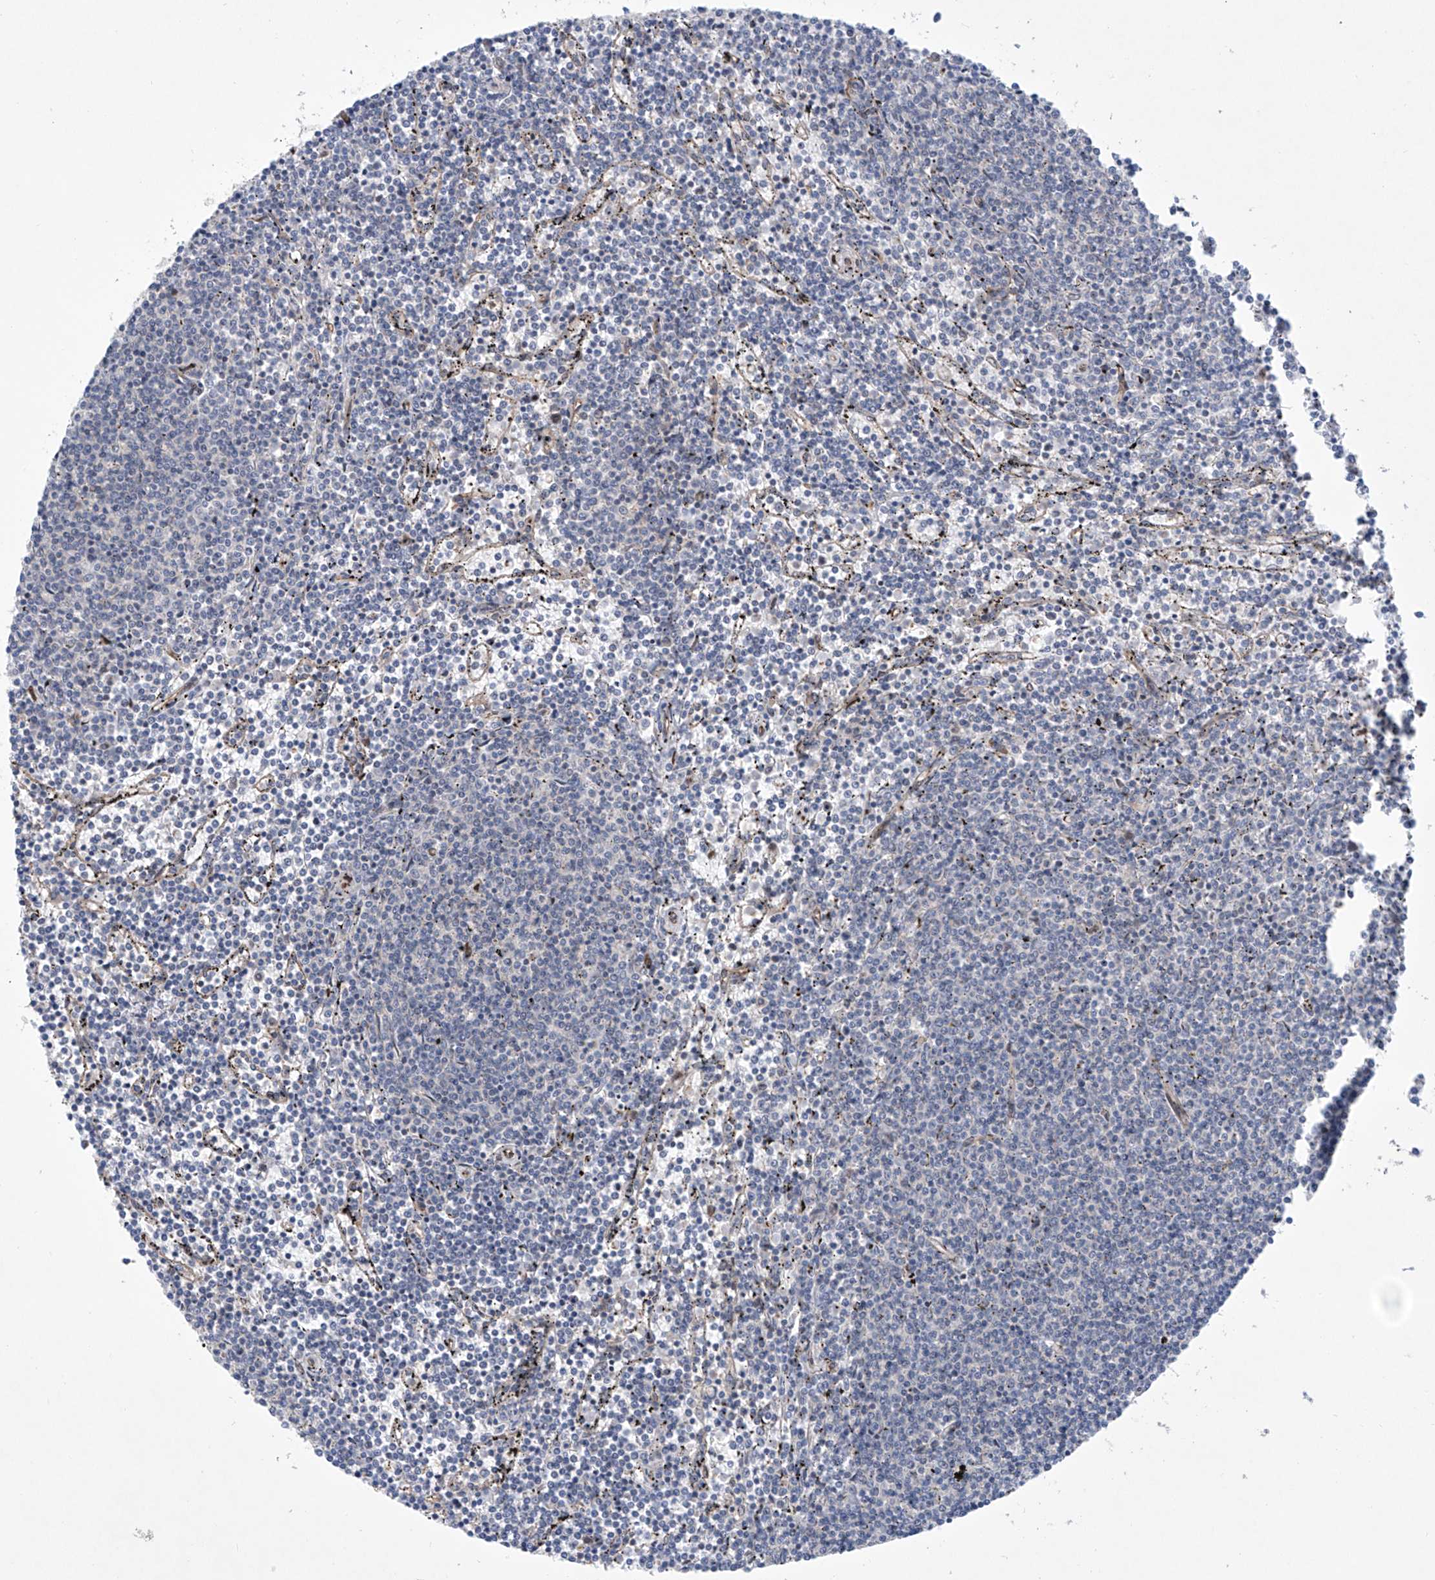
{"staining": {"intensity": "negative", "quantity": "none", "location": "none"}, "tissue": "lymphoma", "cell_type": "Tumor cells", "image_type": "cancer", "snomed": [{"axis": "morphology", "description": "Malignant lymphoma, non-Hodgkin's type, Low grade"}, {"axis": "topography", "description": "Spleen"}], "caption": "An image of lymphoma stained for a protein demonstrates no brown staining in tumor cells.", "gene": "KLC4", "patient": {"sex": "female", "age": 50}}